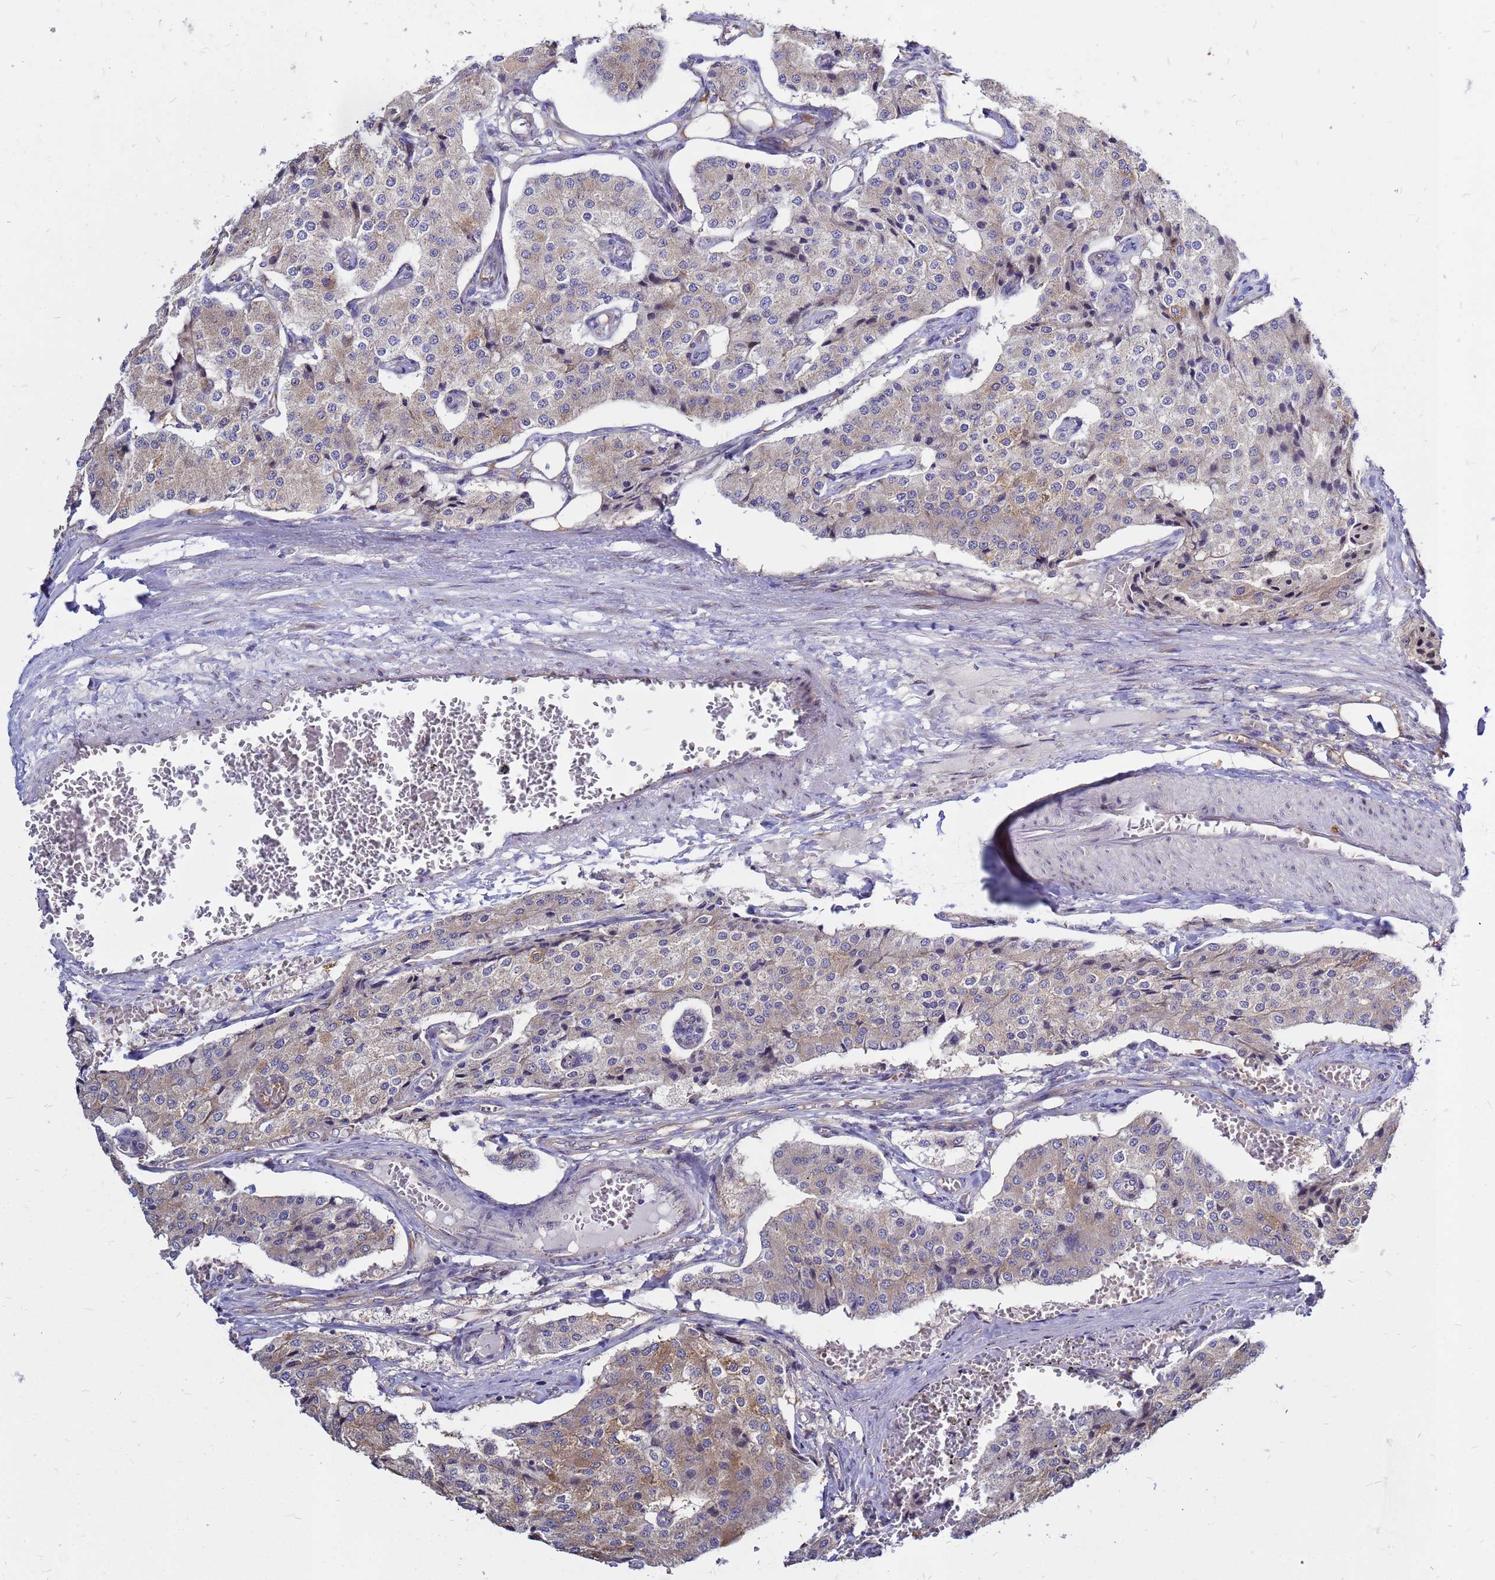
{"staining": {"intensity": "weak", "quantity": "25%-75%", "location": "cytoplasmic/membranous"}, "tissue": "carcinoid", "cell_type": "Tumor cells", "image_type": "cancer", "snomed": [{"axis": "morphology", "description": "Carcinoid, malignant, NOS"}, {"axis": "topography", "description": "Colon"}], "caption": "Carcinoid (malignant) was stained to show a protein in brown. There is low levels of weak cytoplasmic/membranous positivity in about 25%-75% of tumor cells.", "gene": "MOB2", "patient": {"sex": "female", "age": 52}}